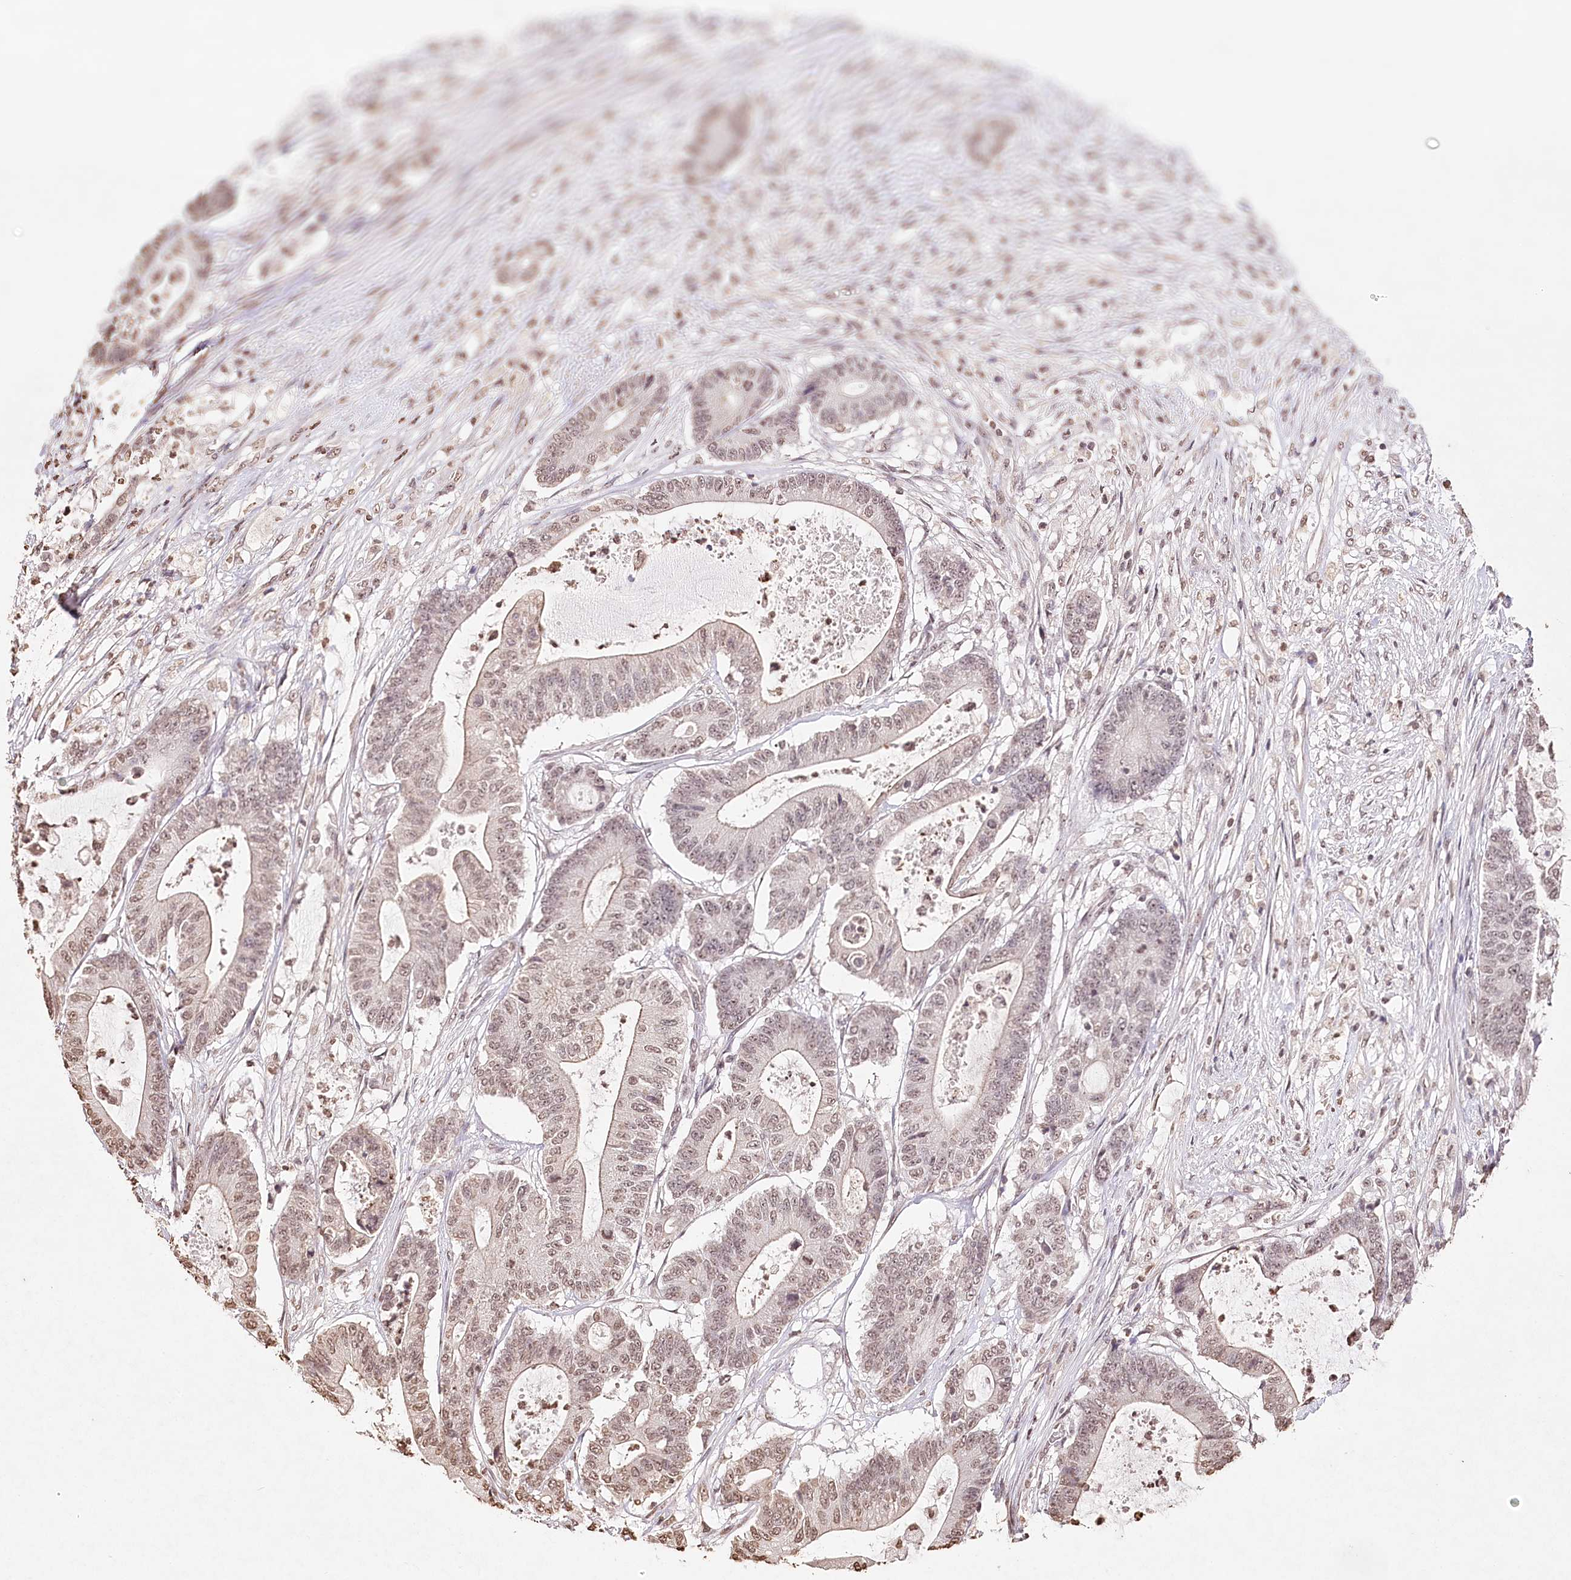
{"staining": {"intensity": "moderate", "quantity": ">75%", "location": "nuclear"}, "tissue": "colorectal cancer", "cell_type": "Tumor cells", "image_type": "cancer", "snomed": [{"axis": "morphology", "description": "Adenocarcinoma, NOS"}, {"axis": "topography", "description": "Colon"}], "caption": "Protein expression analysis of colorectal cancer (adenocarcinoma) shows moderate nuclear positivity in about >75% of tumor cells.", "gene": "DMXL1", "patient": {"sex": "female", "age": 84}}